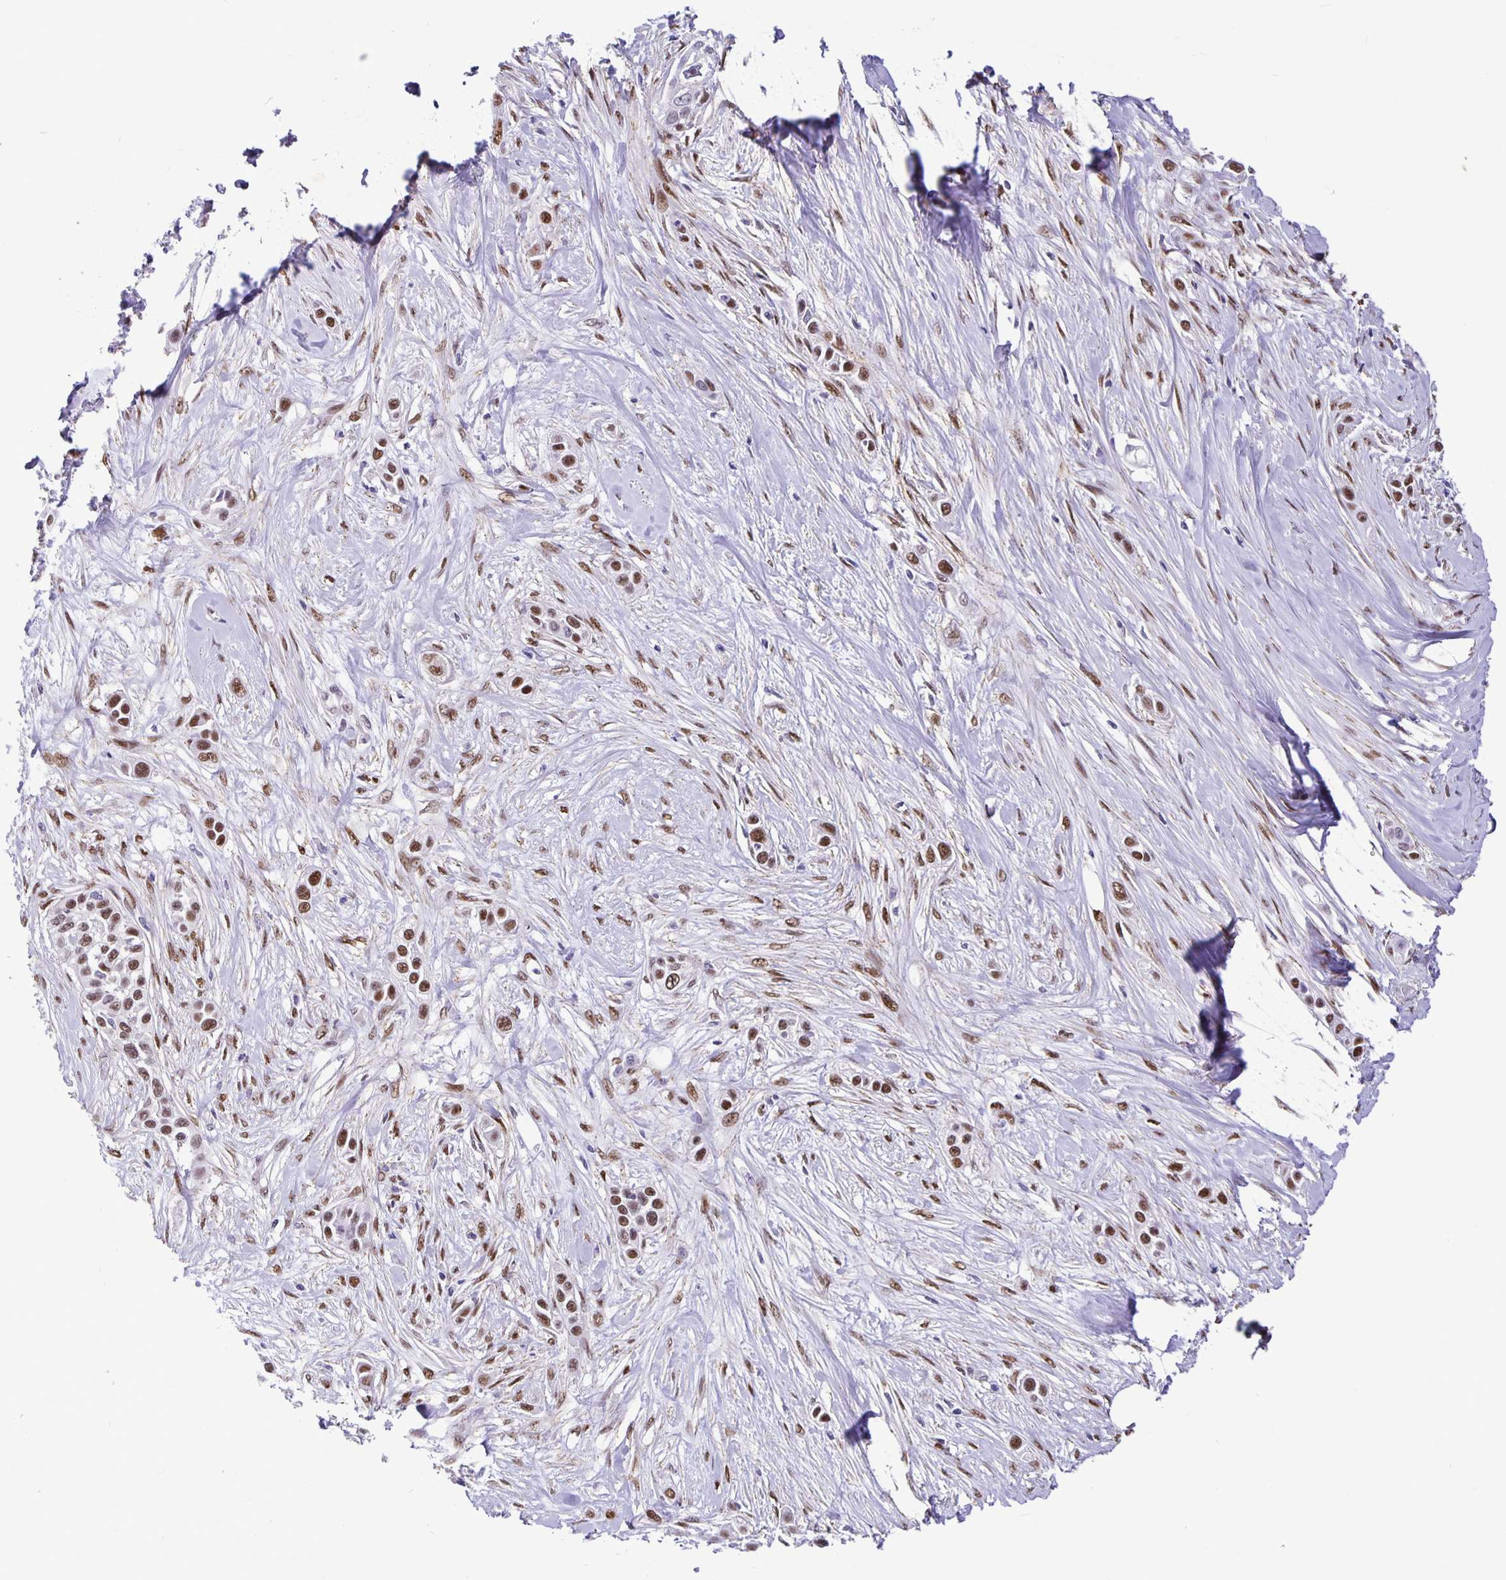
{"staining": {"intensity": "moderate", "quantity": ">75%", "location": "nuclear"}, "tissue": "skin cancer", "cell_type": "Tumor cells", "image_type": "cancer", "snomed": [{"axis": "morphology", "description": "Squamous cell carcinoma, NOS"}, {"axis": "topography", "description": "Skin"}], "caption": "Immunohistochemical staining of human skin squamous cell carcinoma displays medium levels of moderate nuclear protein expression in about >75% of tumor cells. The staining was performed using DAB to visualize the protein expression in brown, while the nuclei were stained in blue with hematoxylin (Magnification: 20x).", "gene": "FOSL2", "patient": {"sex": "female", "age": 69}}